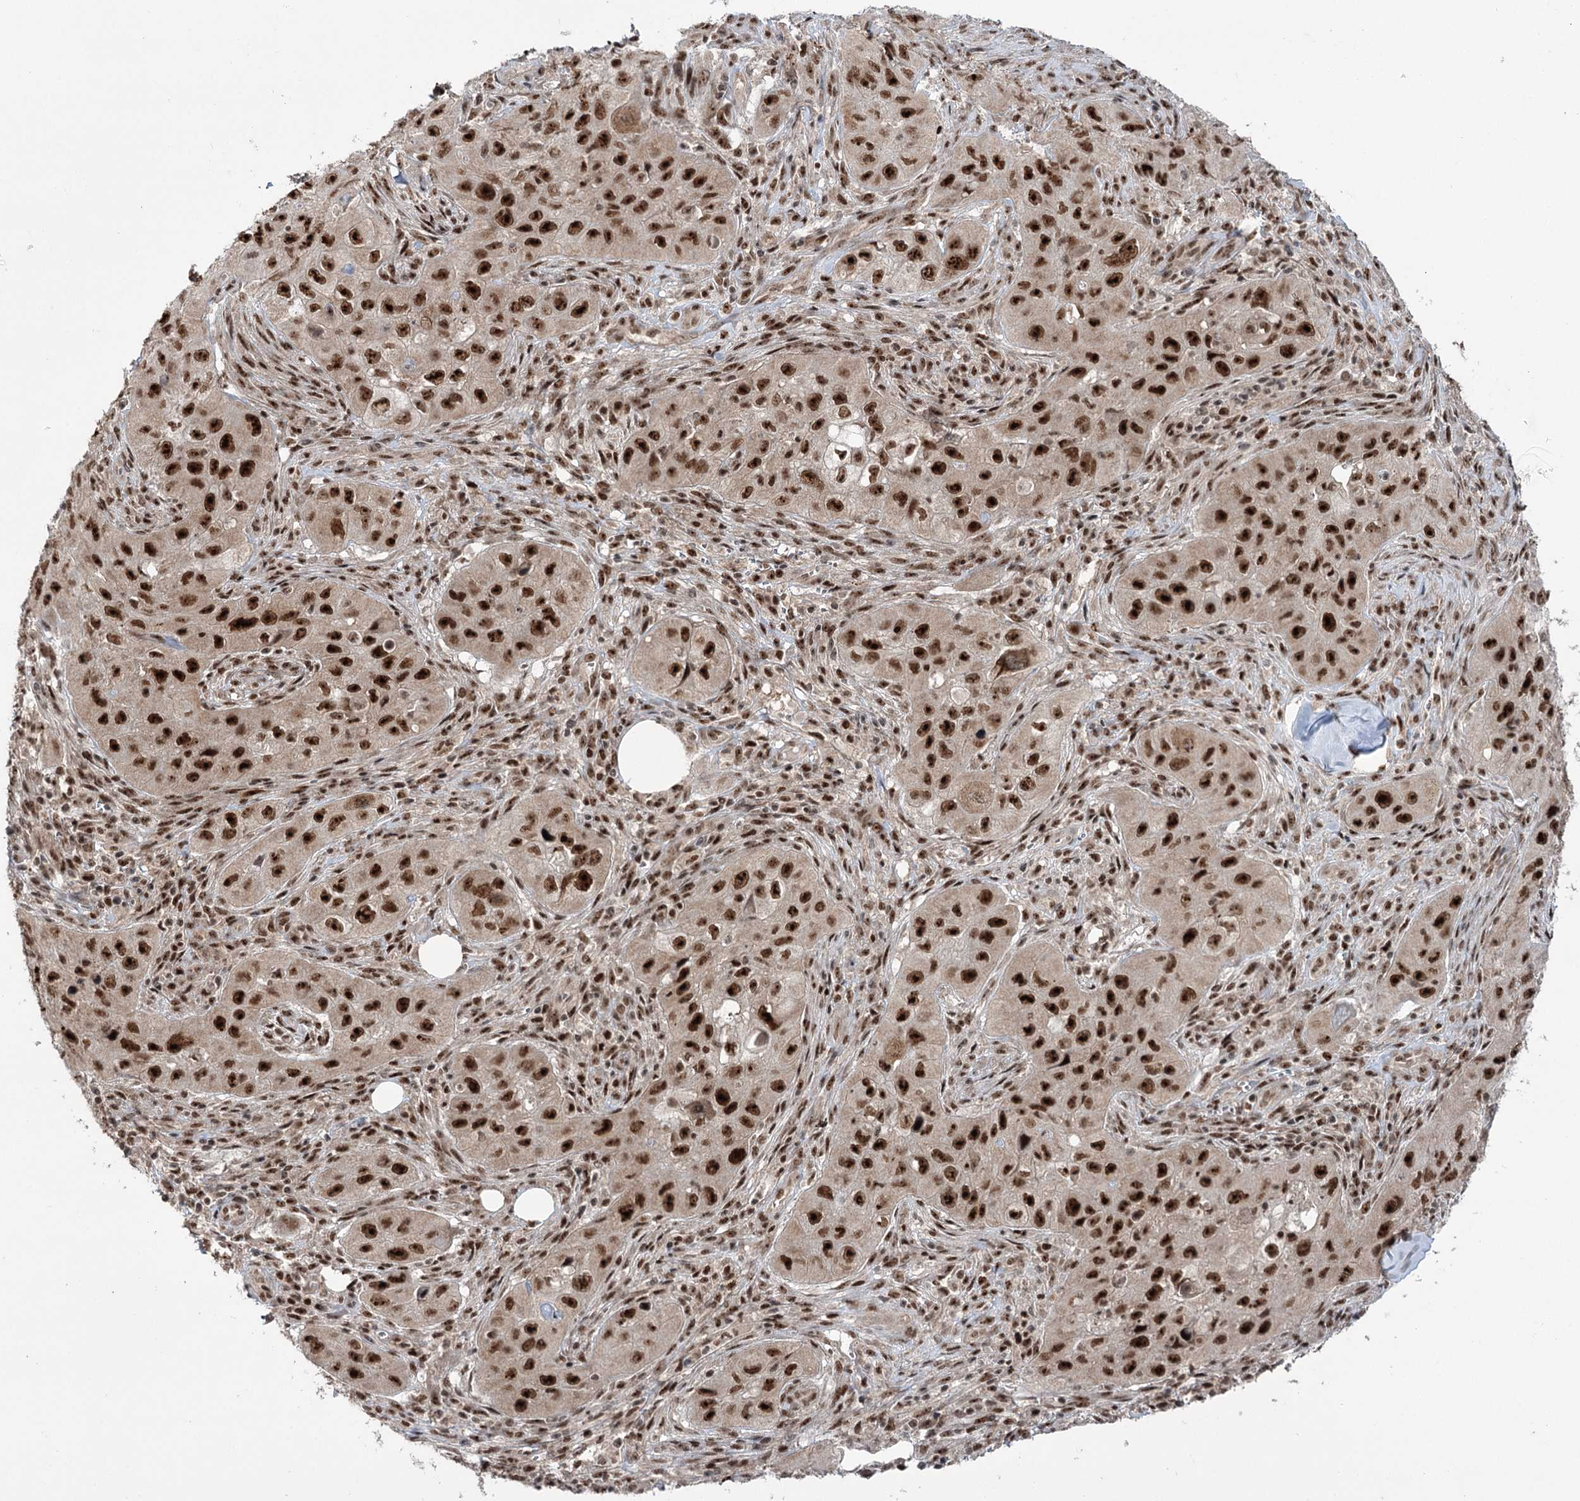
{"staining": {"intensity": "strong", "quantity": ">75%", "location": "nuclear"}, "tissue": "skin cancer", "cell_type": "Tumor cells", "image_type": "cancer", "snomed": [{"axis": "morphology", "description": "Squamous cell carcinoma, NOS"}, {"axis": "topography", "description": "Skin"}, {"axis": "topography", "description": "Subcutis"}], "caption": "Protein expression analysis of skin cancer (squamous cell carcinoma) reveals strong nuclear expression in about >75% of tumor cells.", "gene": "ERCC3", "patient": {"sex": "male", "age": 73}}